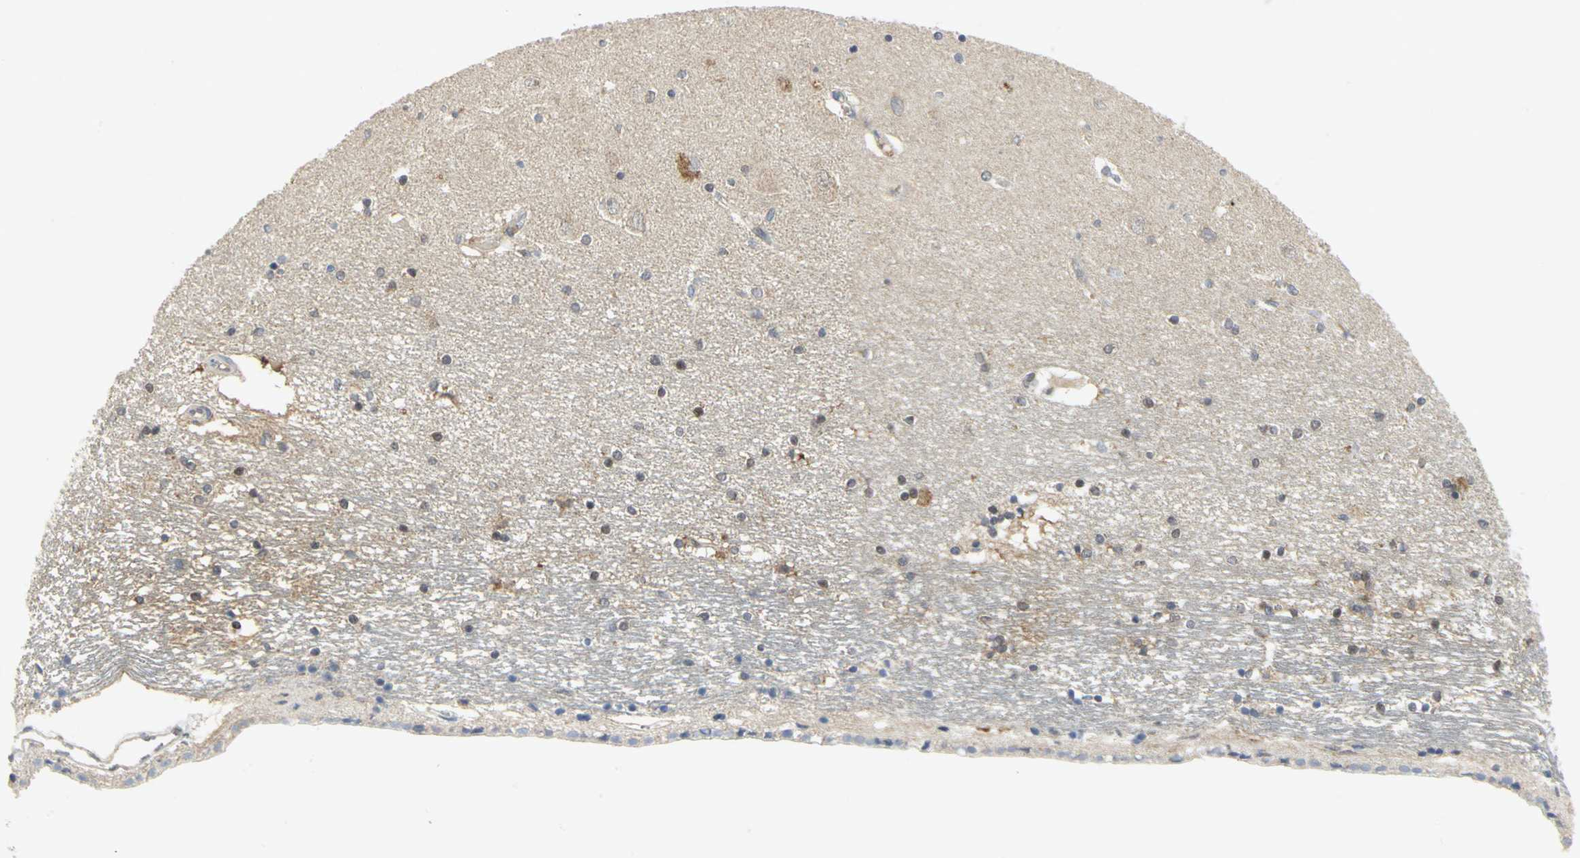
{"staining": {"intensity": "weak", "quantity": "<25%", "location": "nuclear"}, "tissue": "hippocampus", "cell_type": "Glial cells", "image_type": "normal", "snomed": [{"axis": "morphology", "description": "Normal tissue, NOS"}, {"axis": "topography", "description": "Hippocampus"}], "caption": "Histopathology image shows no protein staining in glial cells of unremarkable hippocampus.", "gene": "PPIA", "patient": {"sex": "female", "age": 54}}